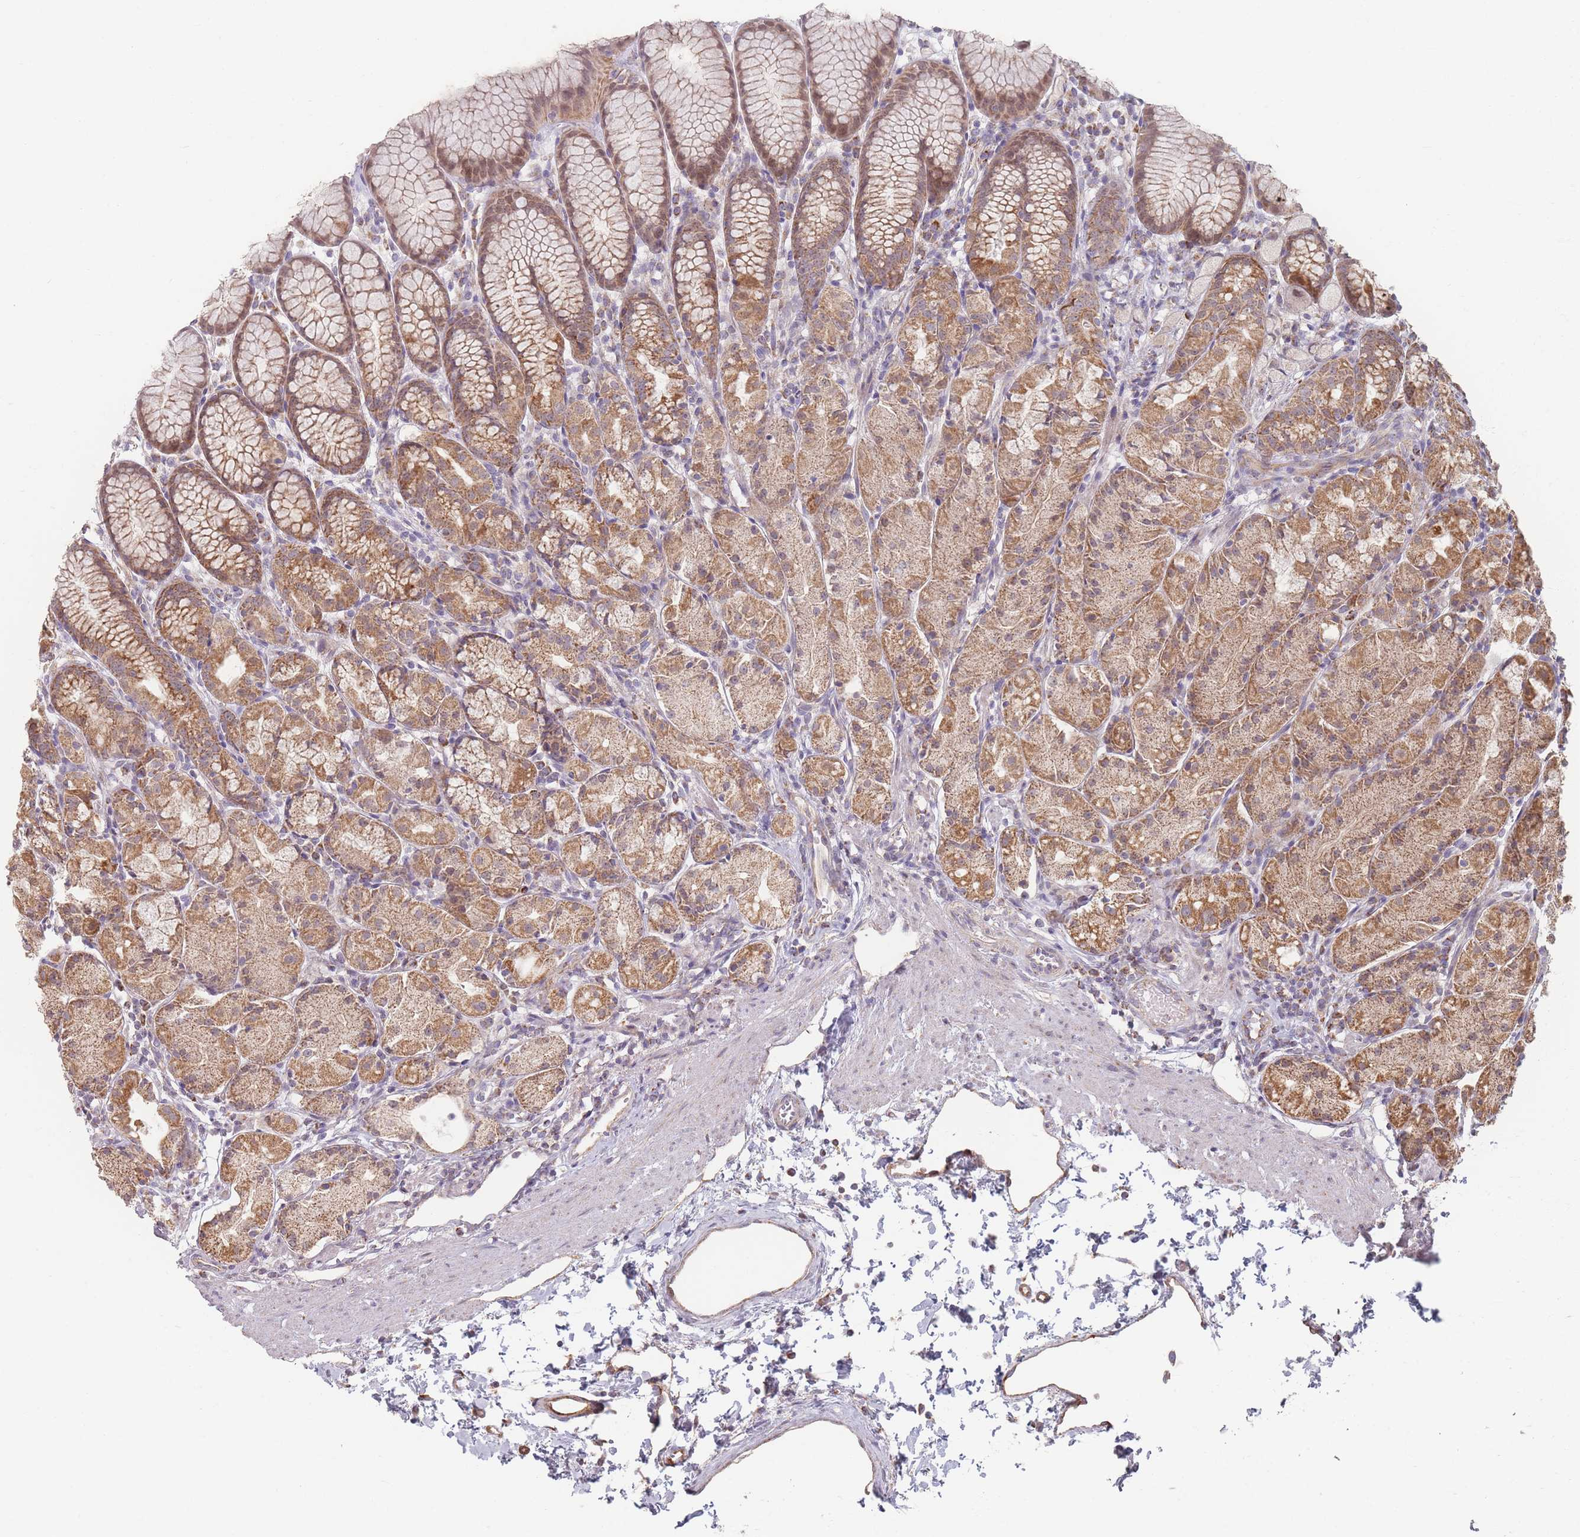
{"staining": {"intensity": "moderate", "quantity": ">75%", "location": "cytoplasmic/membranous"}, "tissue": "stomach", "cell_type": "Glandular cells", "image_type": "normal", "snomed": [{"axis": "morphology", "description": "Normal tissue, NOS"}, {"axis": "topography", "description": "Stomach, upper"}], "caption": "Moderate cytoplasmic/membranous expression for a protein is seen in about >75% of glandular cells of unremarkable stomach using IHC.", "gene": "ESRP2", "patient": {"sex": "male", "age": 47}}